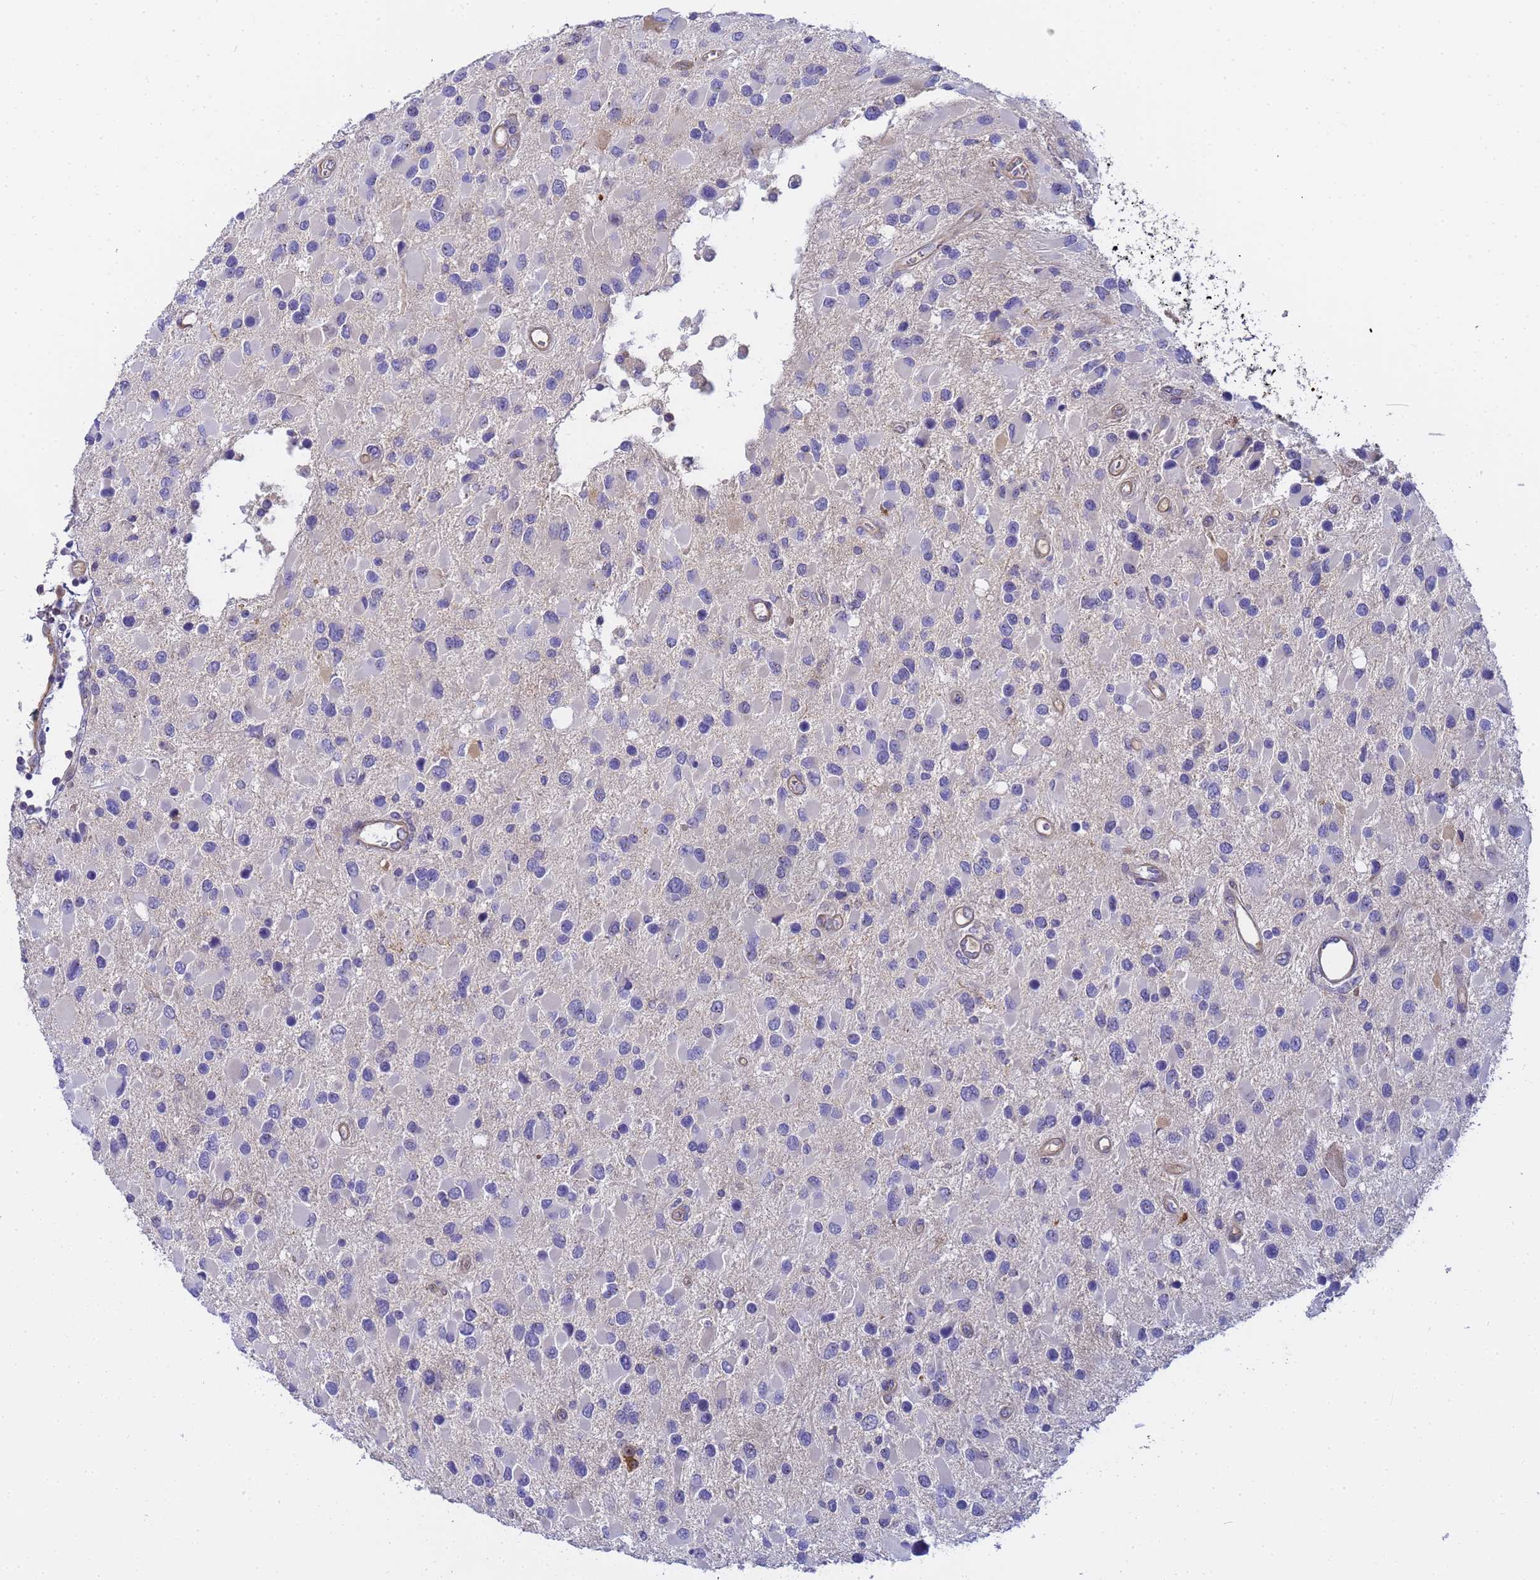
{"staining": {"intensity": "negative", "quantity": "none", "location": "none"}, "tissue": "glioma", "cell_type": "Tumor cells", "image_type": "cancer", "snomed": [{"axis": "morphology", "description": "Glioma, malignant, High grade"}, {"axis": "topography", "description": "Brain"}], "caption": "Immunohistochemistry photomicrograph of human high-grade glioma (malignant) stained for a protein (brown), which exhibits no staining in tumor cells.", "gene": "MYL12A", "patient": {"sex": "male", "age": 53}}